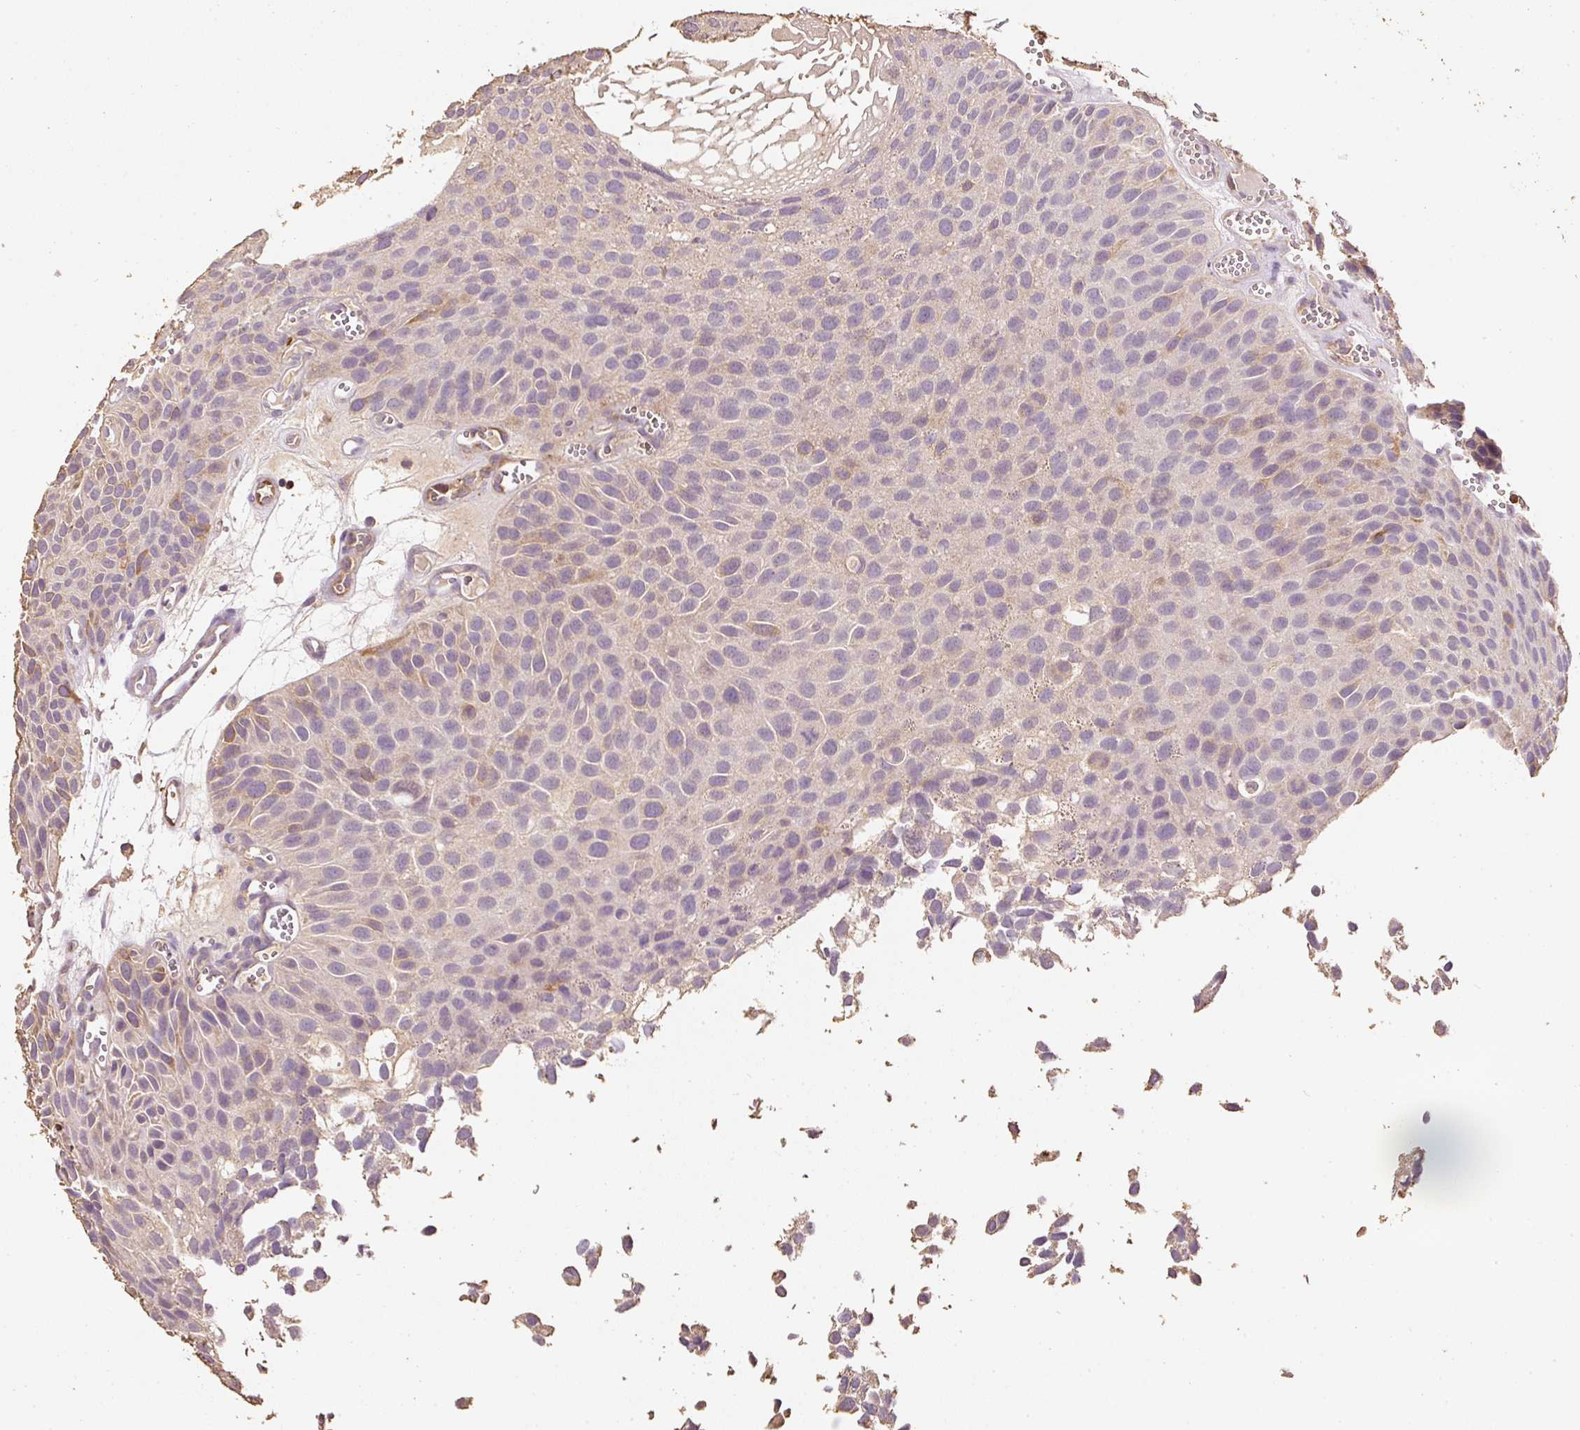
{"staining": {"intensity": "negative", "quantity": "none", "location": "none"}, "tissue": "urothelial cancer", "cell_type": "Tumor cells", "image_type": "cancer", "snomed": [{"axis": "morphology", "description": "Urothelial carcinoma, Low grade"}, {"axis": "topography", "description": "Urinary bladder"}], "caption": "Urothelial cancer was stained to show a protein in brown. There is no significant staining in tumor cells.", "gene": "HERC2", "patient": {"sex": "male", "age": 88}}